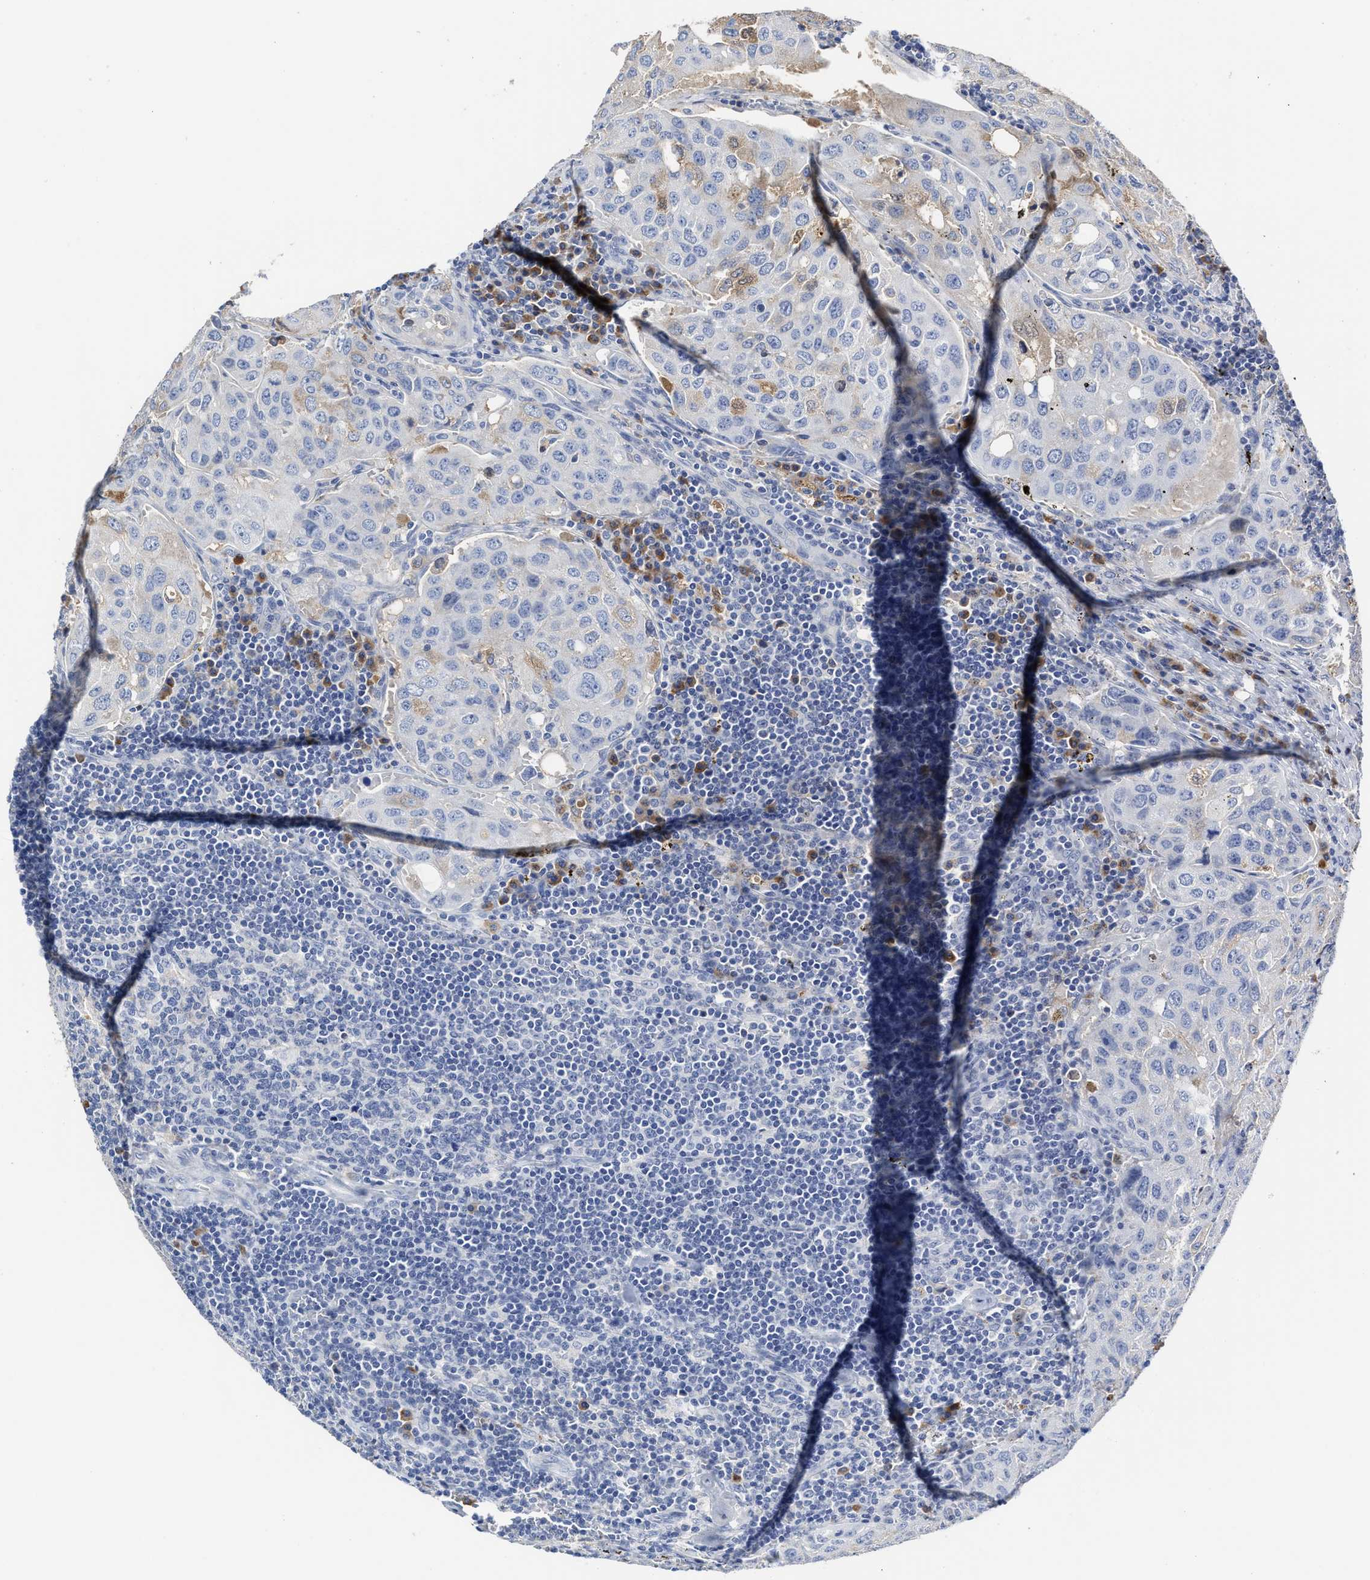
{"staining": {"intensity": "negative", "quantity": "none", "location": "none"}, "tissue": "urothelial cancer", "cell_type": "Tumor cells", "image_type": "cancer", "snomed": [{"axis": "morphology", "description": "Urothelial carcinoma, High grade"}, {"axis": "topography", "description": "Lymph node"}, {"axis": "topography", "description": "Urinary bladder"}], "caption": "There is no significant expression in tumor cells of urothelial carcinoma (high-grade).", "gene": "C2", "patient": {"sex": "male", "age": 51}}